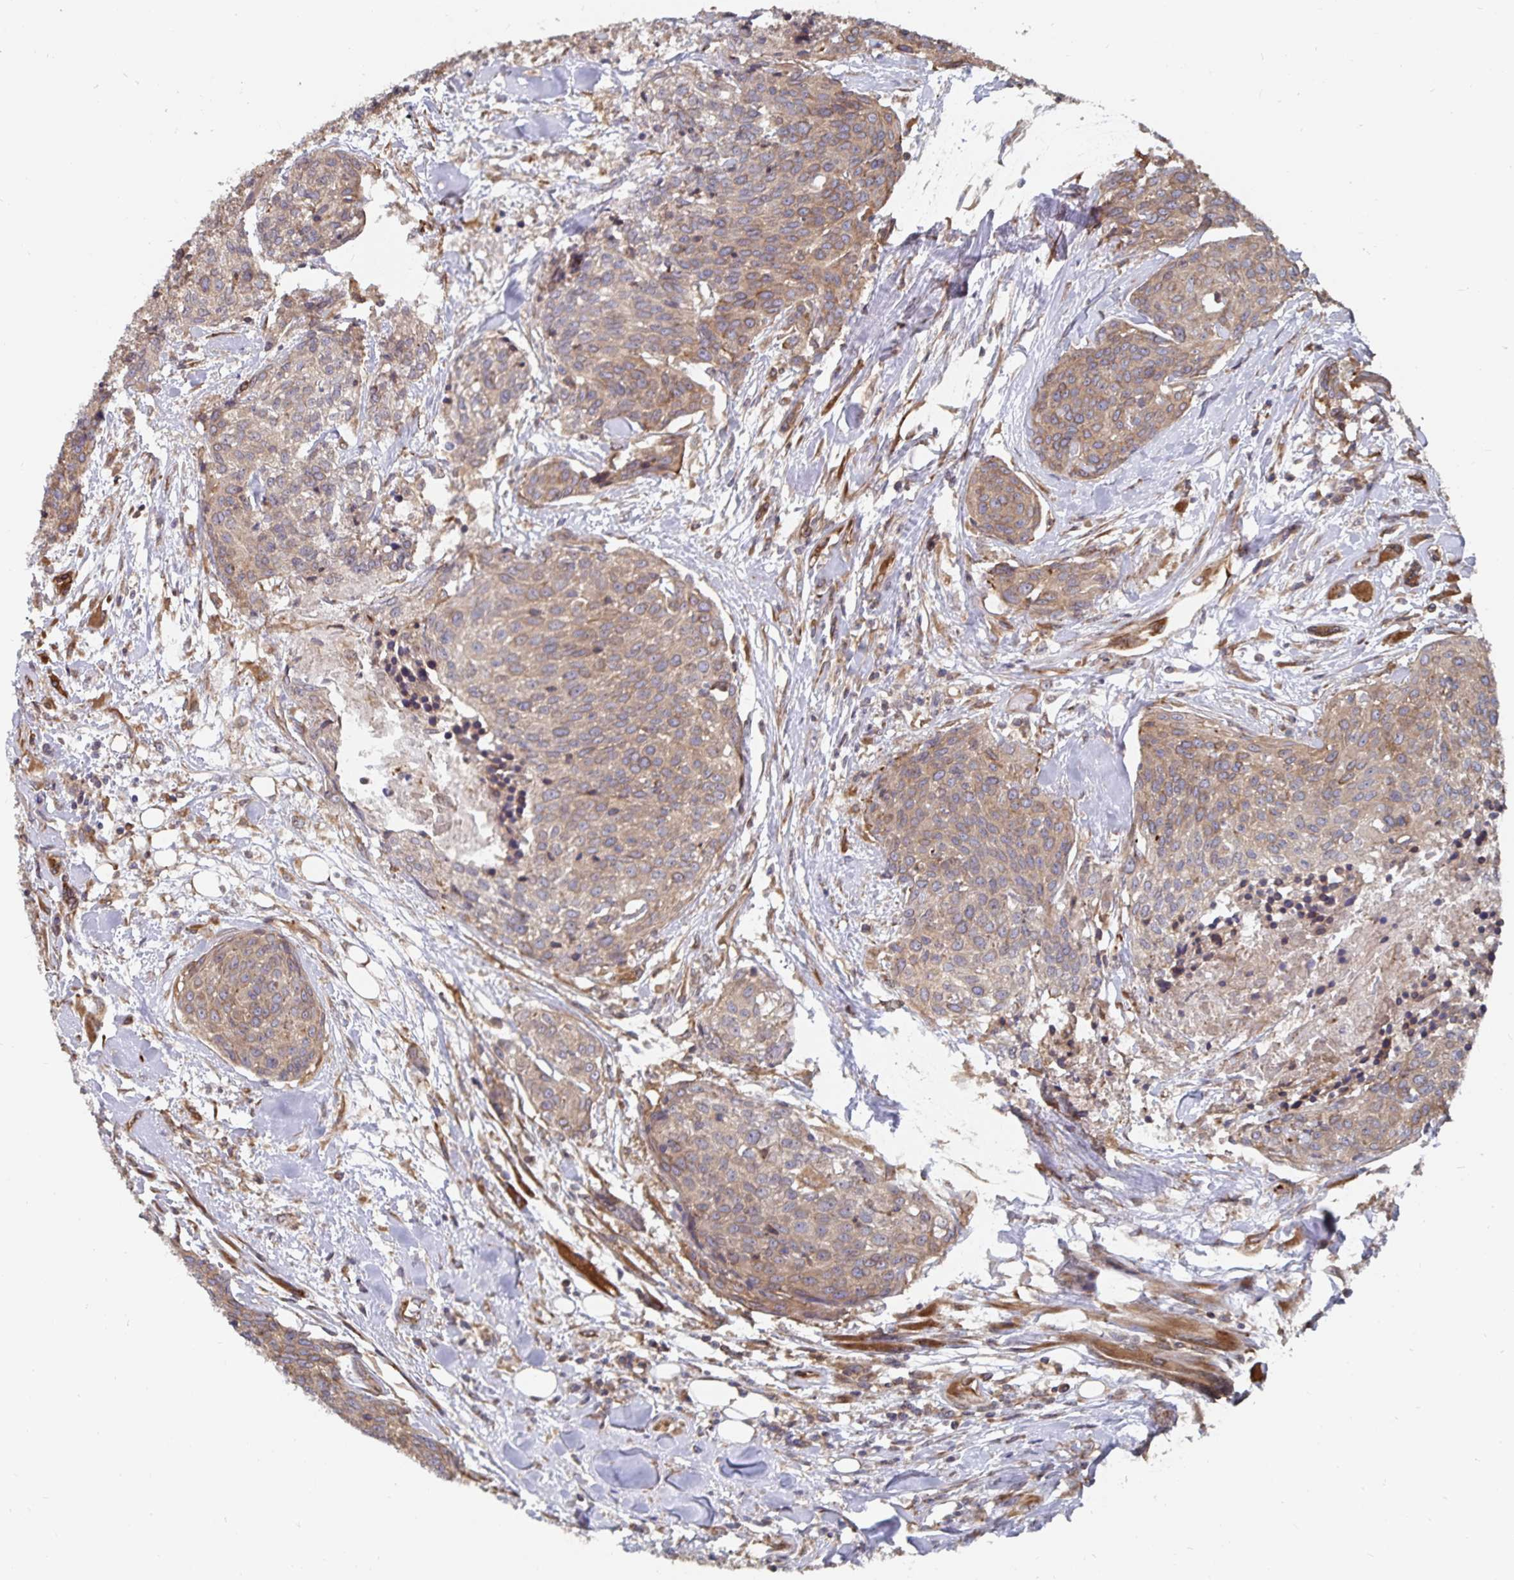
{"staining": {"intensity": "weak", "quantity": ">75%", "location": "cytoplasmic/membranous"}, "tissue": "head and neck cancer", "cell_type": "Tumor cells", "image_type": "cancer", "snomed": [{"axis": "morphology", "description": "Squamous cell carcinoma, NOS"}, {"axis": "topography", "description": "Oral tissue"}, {"axis": "topography", "description": "Head-Neck"}], "caption": "Immunohistochemistry of human head and neck squamous cell carcinoma reveals low levels of weak cytoplasmic/membranous positivity in about >75% of tumor cells.", "gene": "BCAP29", "patient": {"sex": "male", "age": 64}}